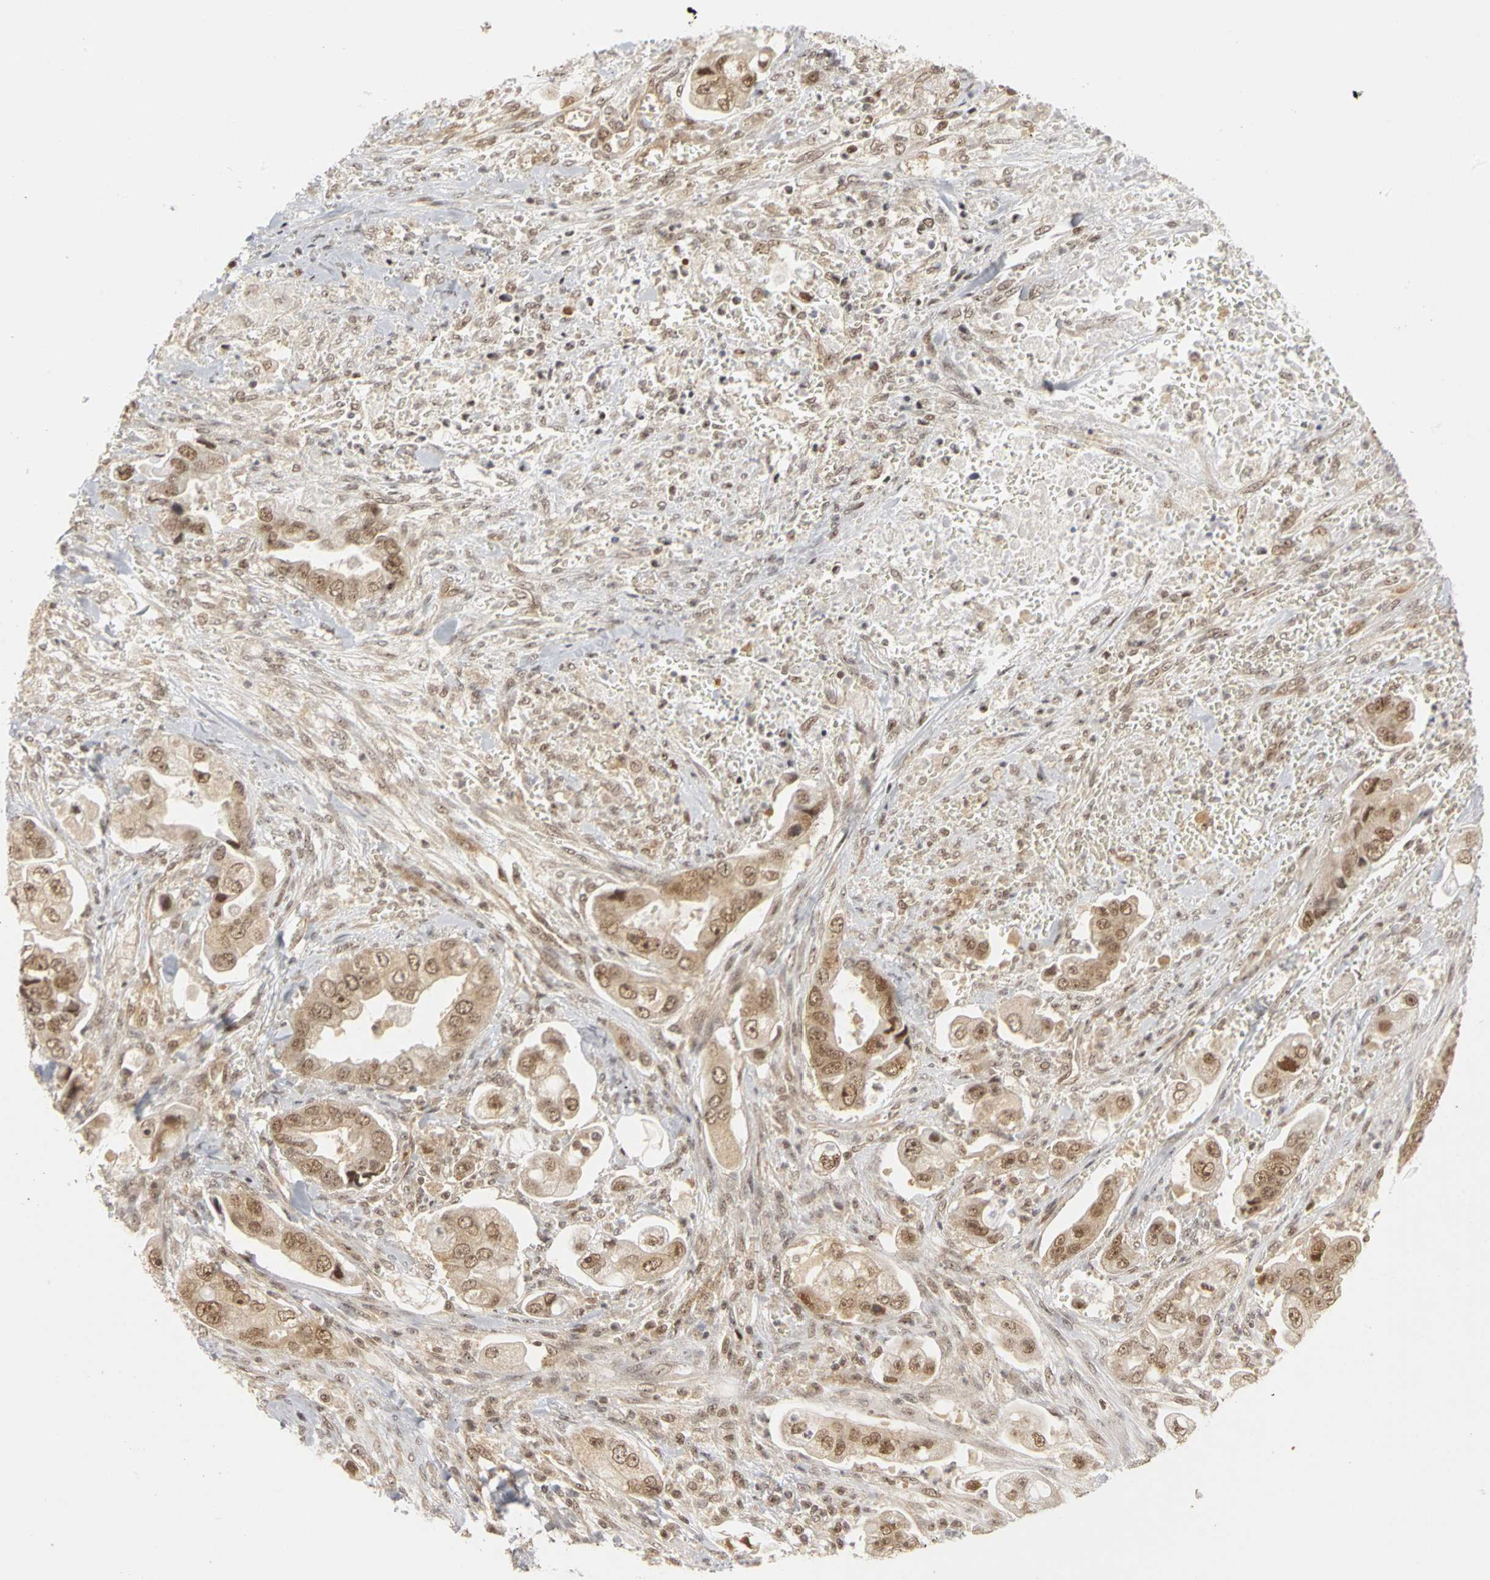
{"staining": {"intensity": "moderate", "quantity": ">75%", "location": "cytoplasmic/membranous,nuclear"}, "tissue": "stomach cancer", "cell_type": "Tumor cells", "image_type": "cancer", "snomed": [{"axis": "morphology", "description": "Adenocarcinoma, NOS"}, {"axis": "topography", "description": "Stomach"}], "caption": "Immunohistochemical staining of human adenocarcinoma (stomach) demonstrates moderate cytoplasmic/membranous and nuclear protein expression in approximately >75% of tumor cells. (Stains: DAB (3,3'-diaminobenzidine) in brown, nuclei in blue, Microscopy: brightfield microscopy at high magnification).", "gene": "CSNK2B", "patient": {"sex": "male", "age": 62}}